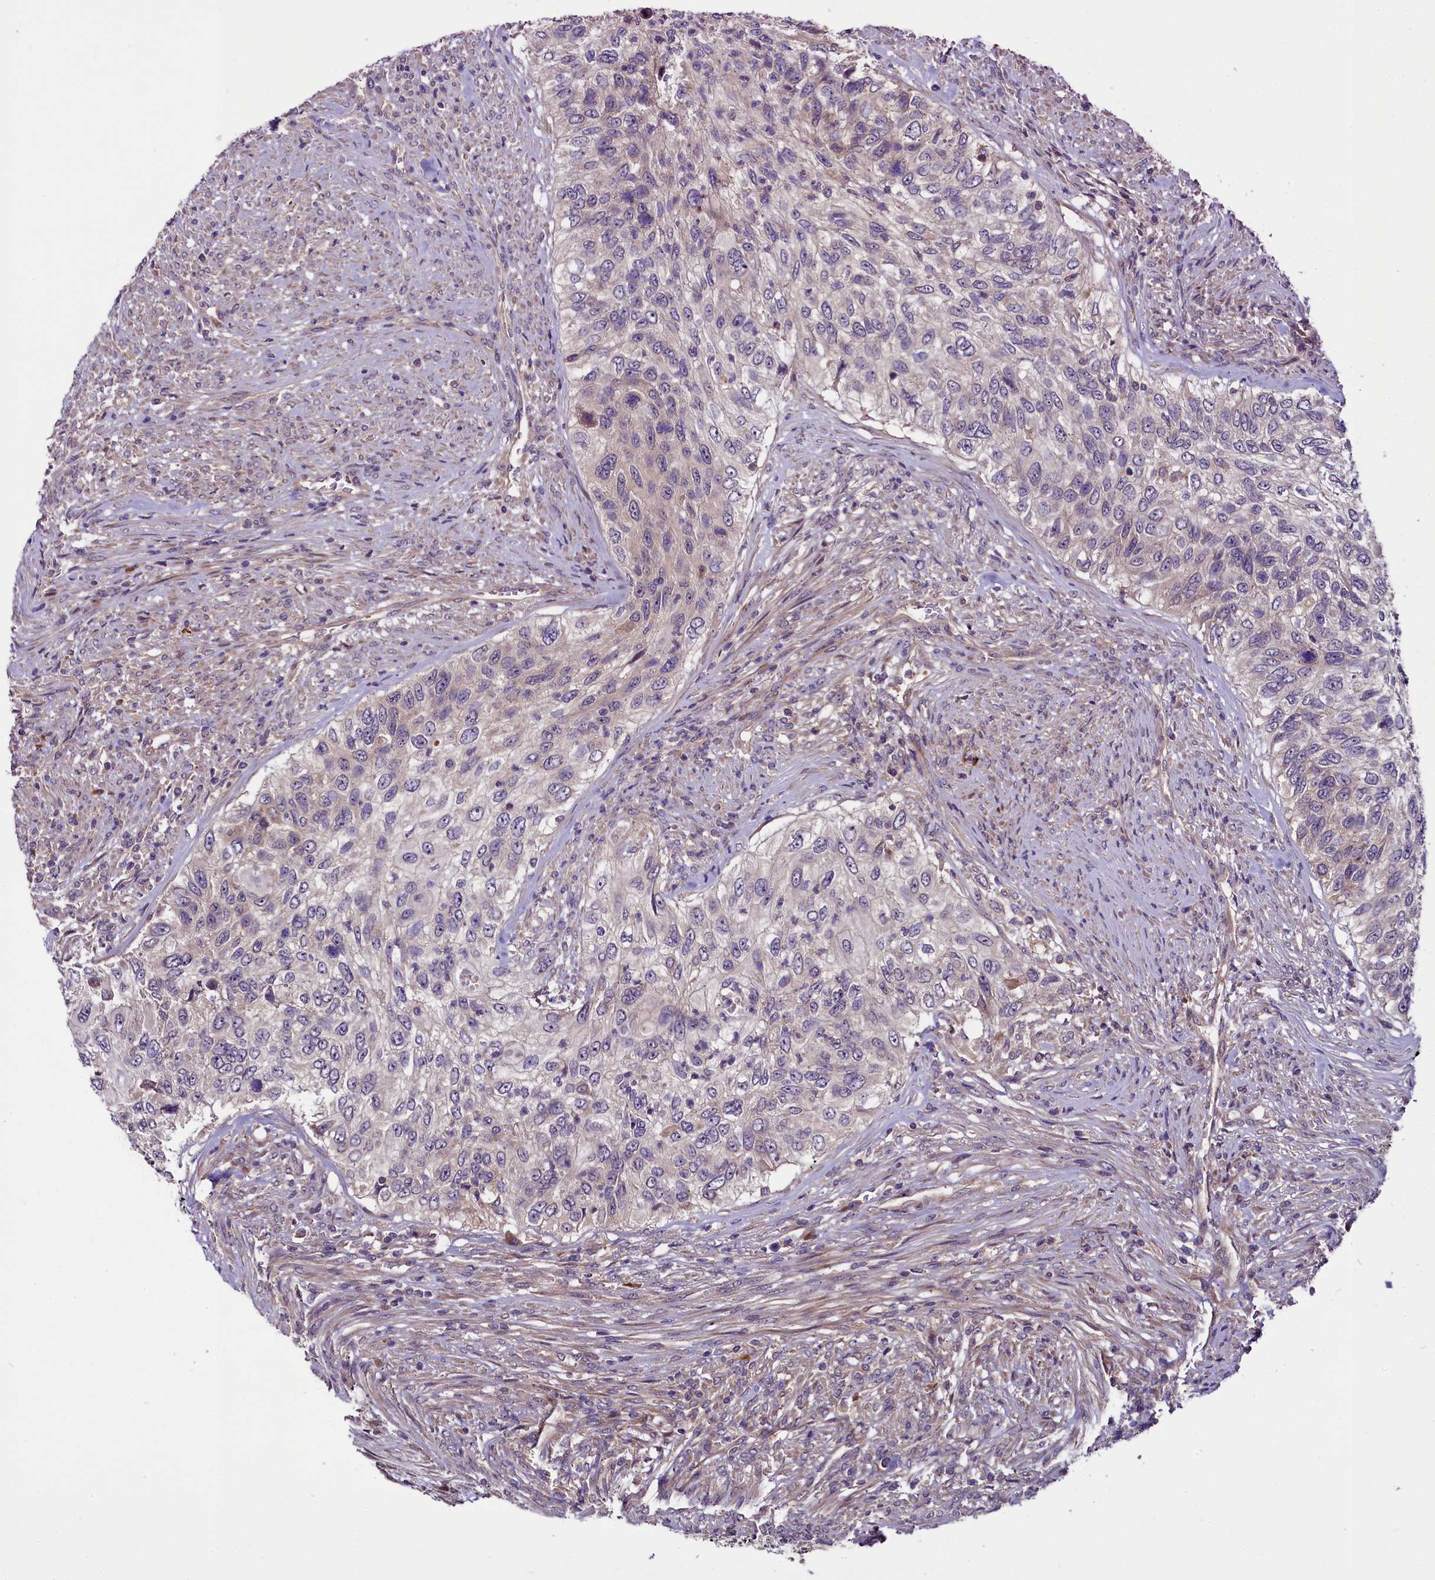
{"staining": {"intensity": "negative", "quantity": "none", "location": "none"}, "tissue": "urothelial cancer", "cell_type": "Tumor cells", "image_type": "cancer", "snomed": [{"axis": "morphology", "description": "Urothelial carcinoma, High grade"}, {"axis": "topography", "description": "Urinary bladder"}], "caption": "Human urothelial cancer stained for a protein using immunohistochemistry (IHC) exhibits no staining in tumor cells.", "gene": "RPUSD2", "patient": {"sex": "female", "age": 60}}